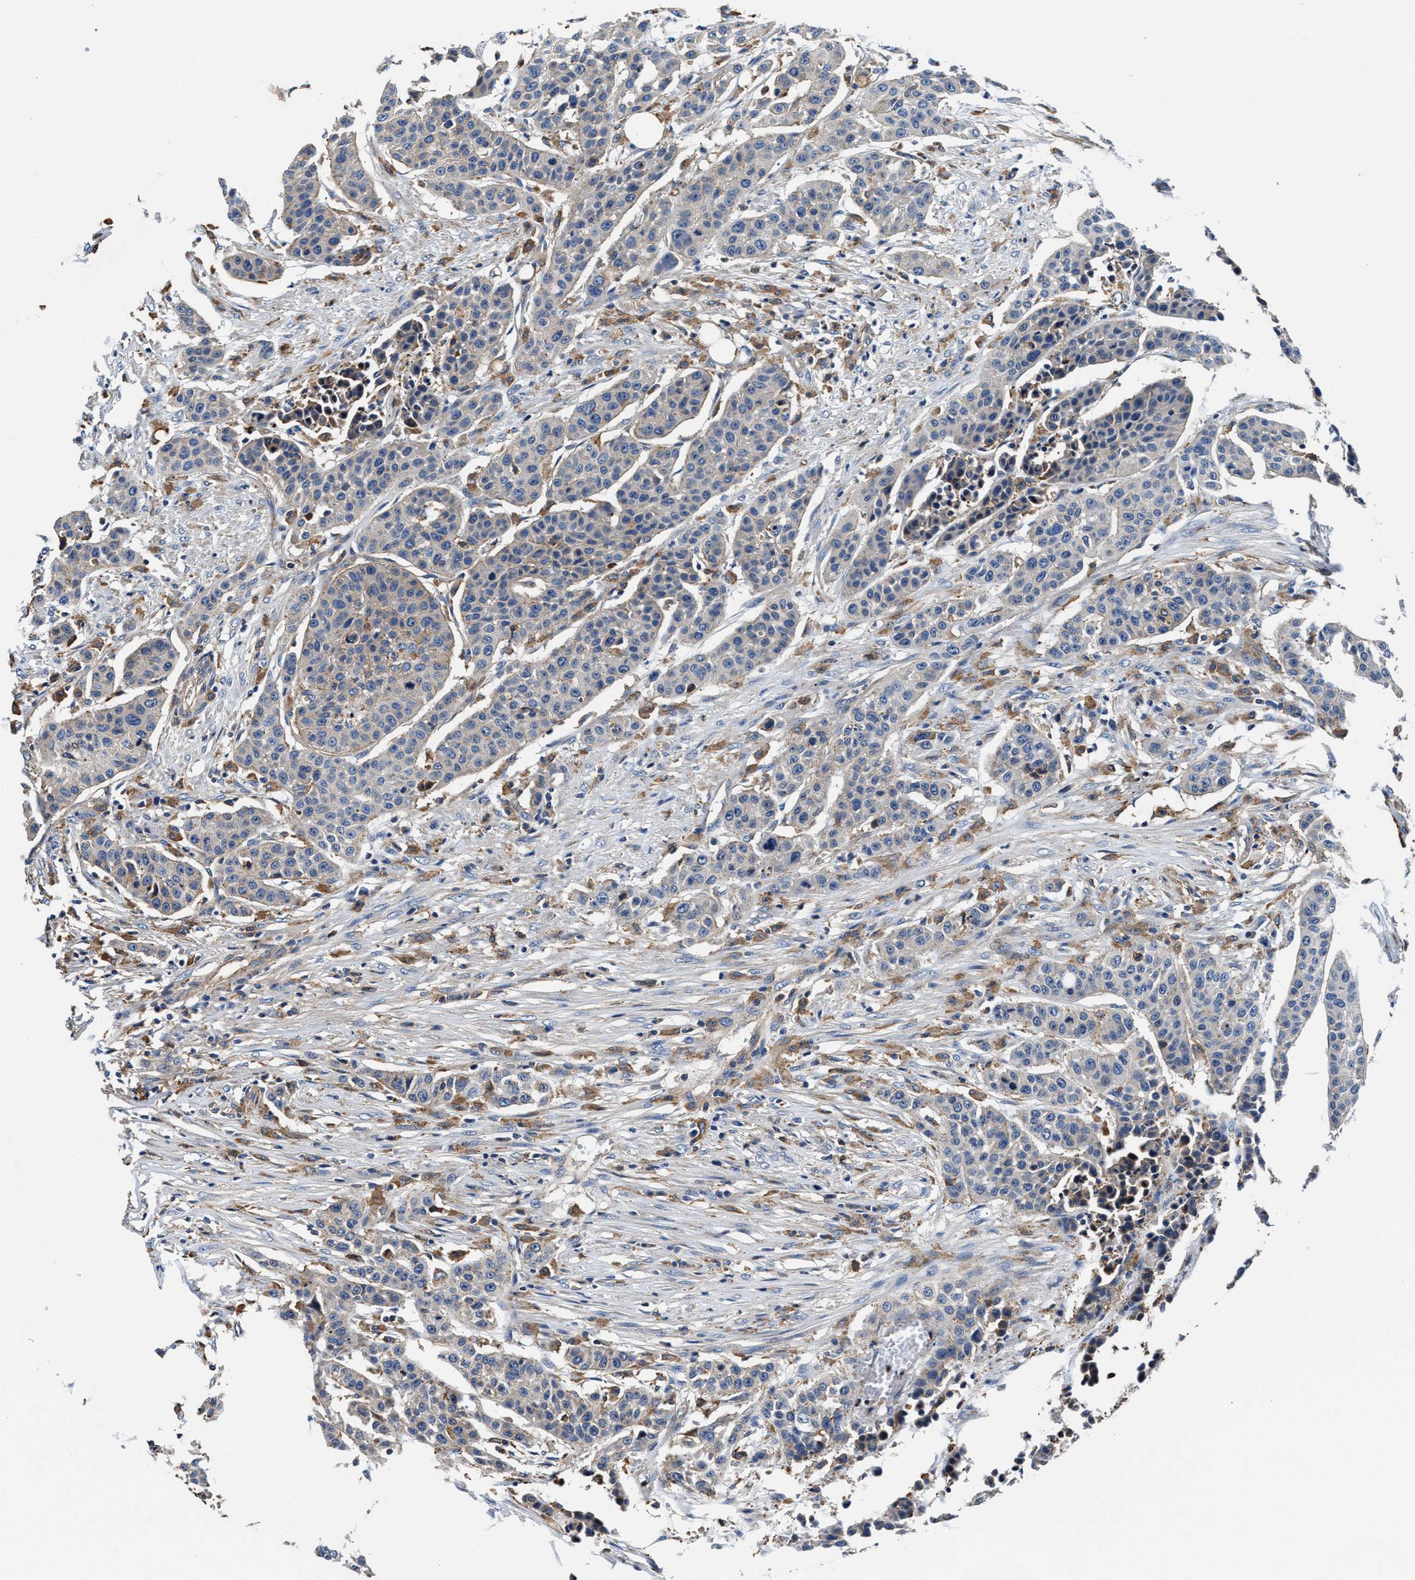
{"staining": {"intensity": "negative", "quantity": "none", "location": "none"}, "tissue": "urothelial cancer", "cell_type": "Tumor cells", "image_type": "cancer", "snomed": [{"axis": "morphology", "description": "Urothelial carcinoma, High grade"}, {"axis": "topography", "description": "Urinary bladder"}], "caption": "The histopathology image exhibits no staining of tumor cells in high-grade urothelial carcinoma.", "gene": "PPP1R9B", "patient": {"sex": "male", "age": 74}}